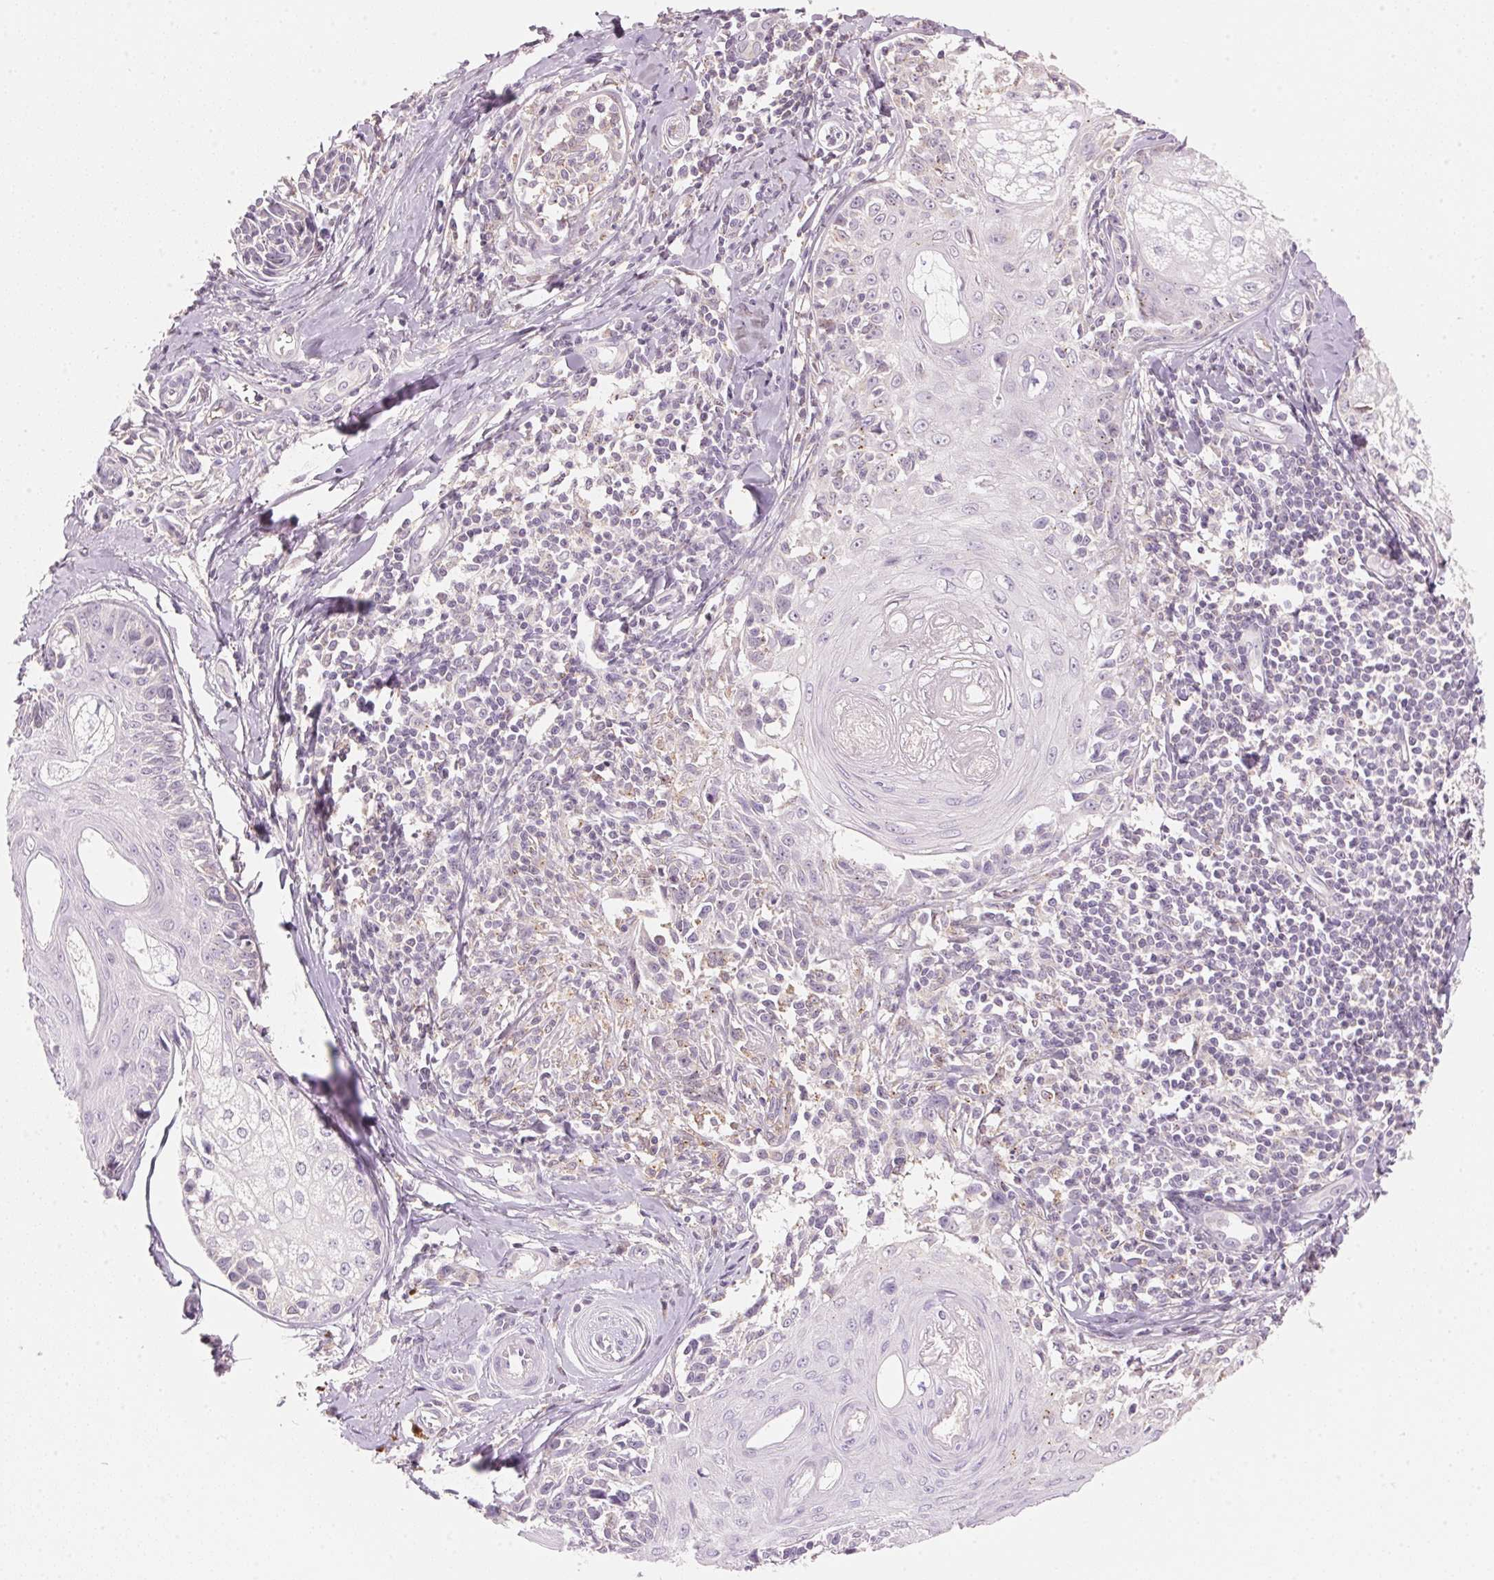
{"staining": {"intensity": "negative", "quantity": "none", "location": "none"}, "tissue": "melanoma", "cell_type": "Tumor cells", "image_type": "cancer", "snomed": [{"axis": "morphology", "description": "Malignant melanoma, NOS"}, {"axis": "topography", "description": "Skin"}], "caption": "This is an immunohistochemistry photomicrograph of human malignant melanoma. There is no expression in tumor cells.", "gene": "HOXB13", "patient": {"sex": "female", "age": 86}}